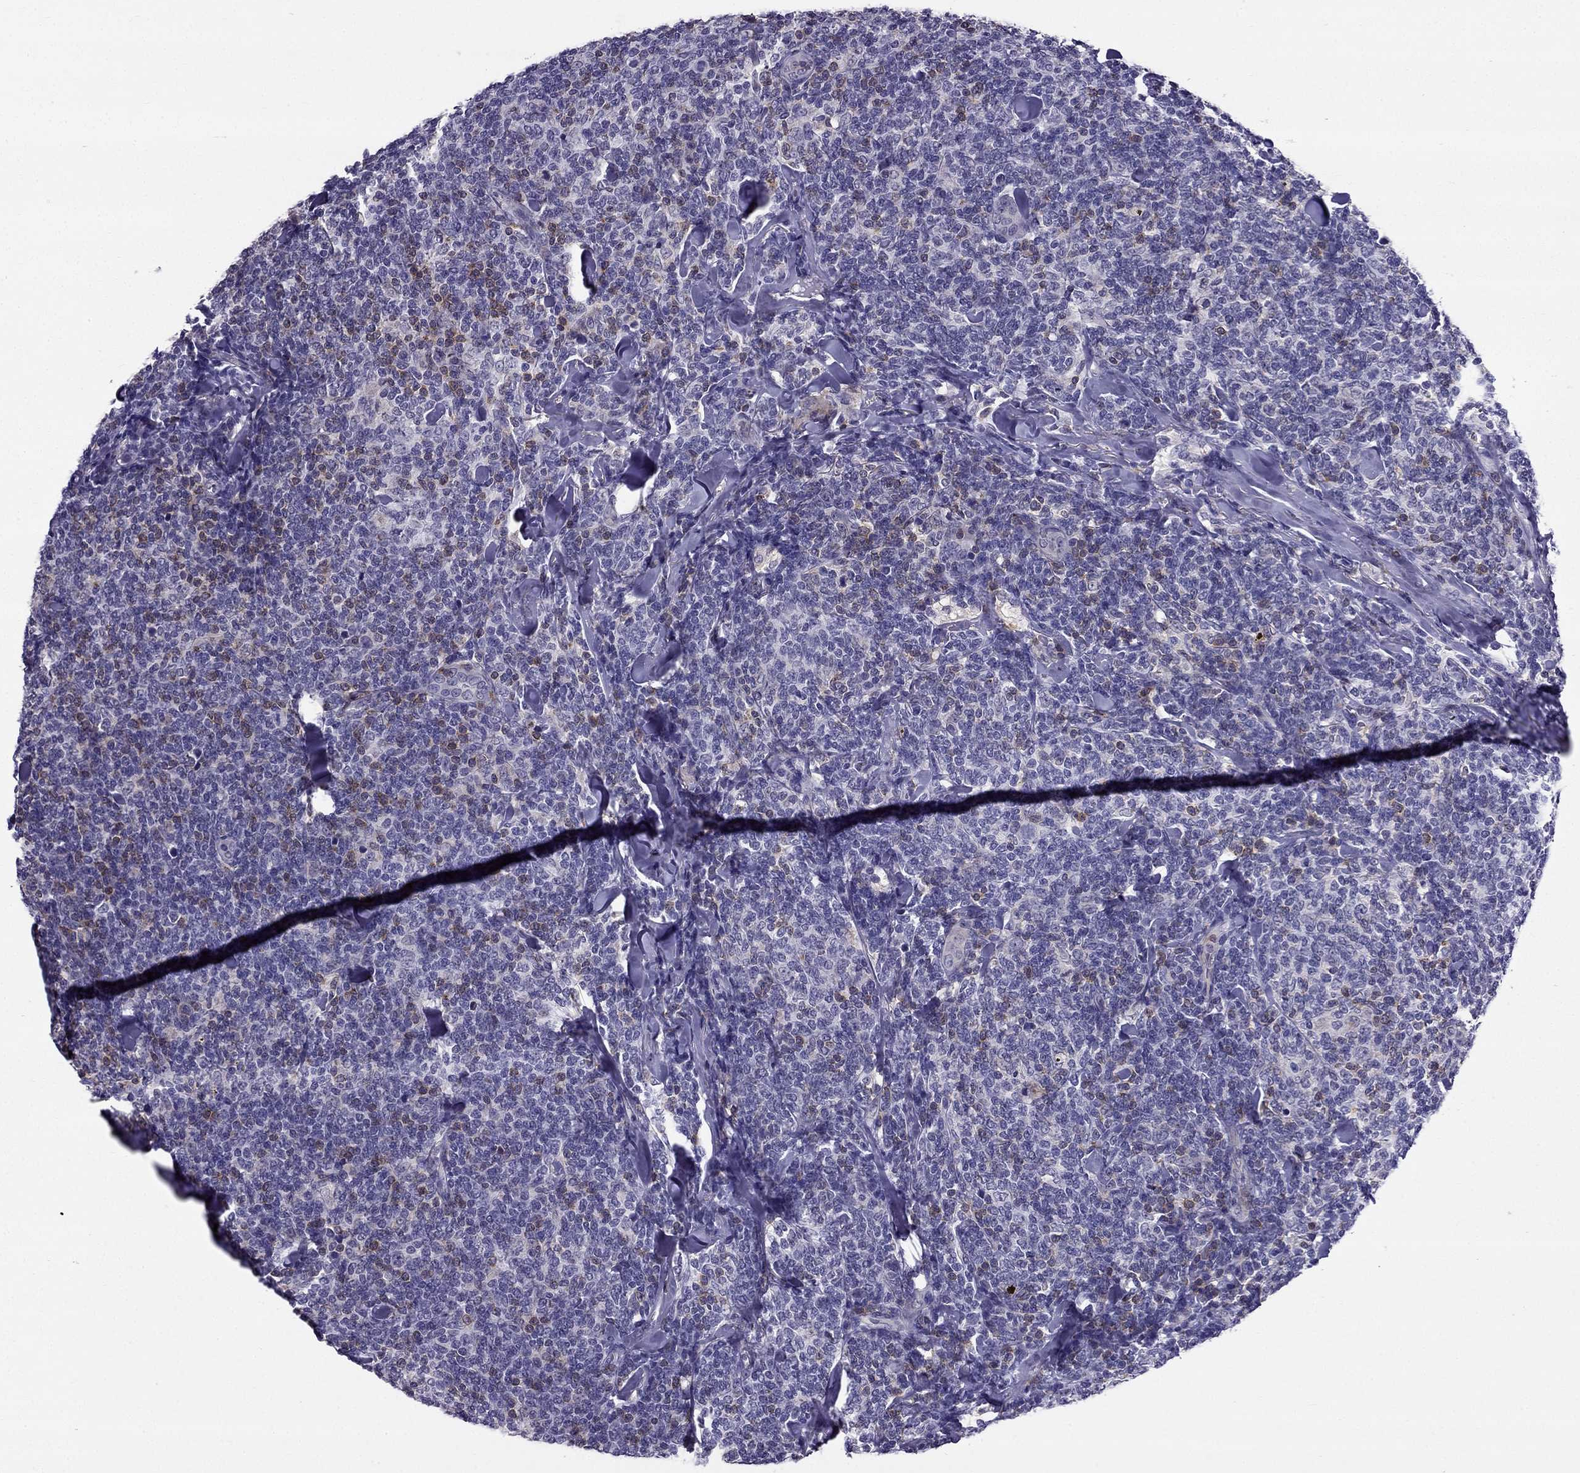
{"staining": {"intensity": "negative", "quantity": "none", "location": "none"}, "tissue": "lymphoma", "cell_type": "Tumor cells", "image_type": "cancer", "snomed": [{"axis": "morphology", "description": "Malignant lymphoma, non-Hodgkin's type, Low grade"}, {"axis": "topography", "description": "Lymph node"}], "caption": "This is an IHC histopathology image of lymphoma. There is no expression in tumor cells.", "gene": "AAK1", "patient": {"sex": "female", "age": 56}}